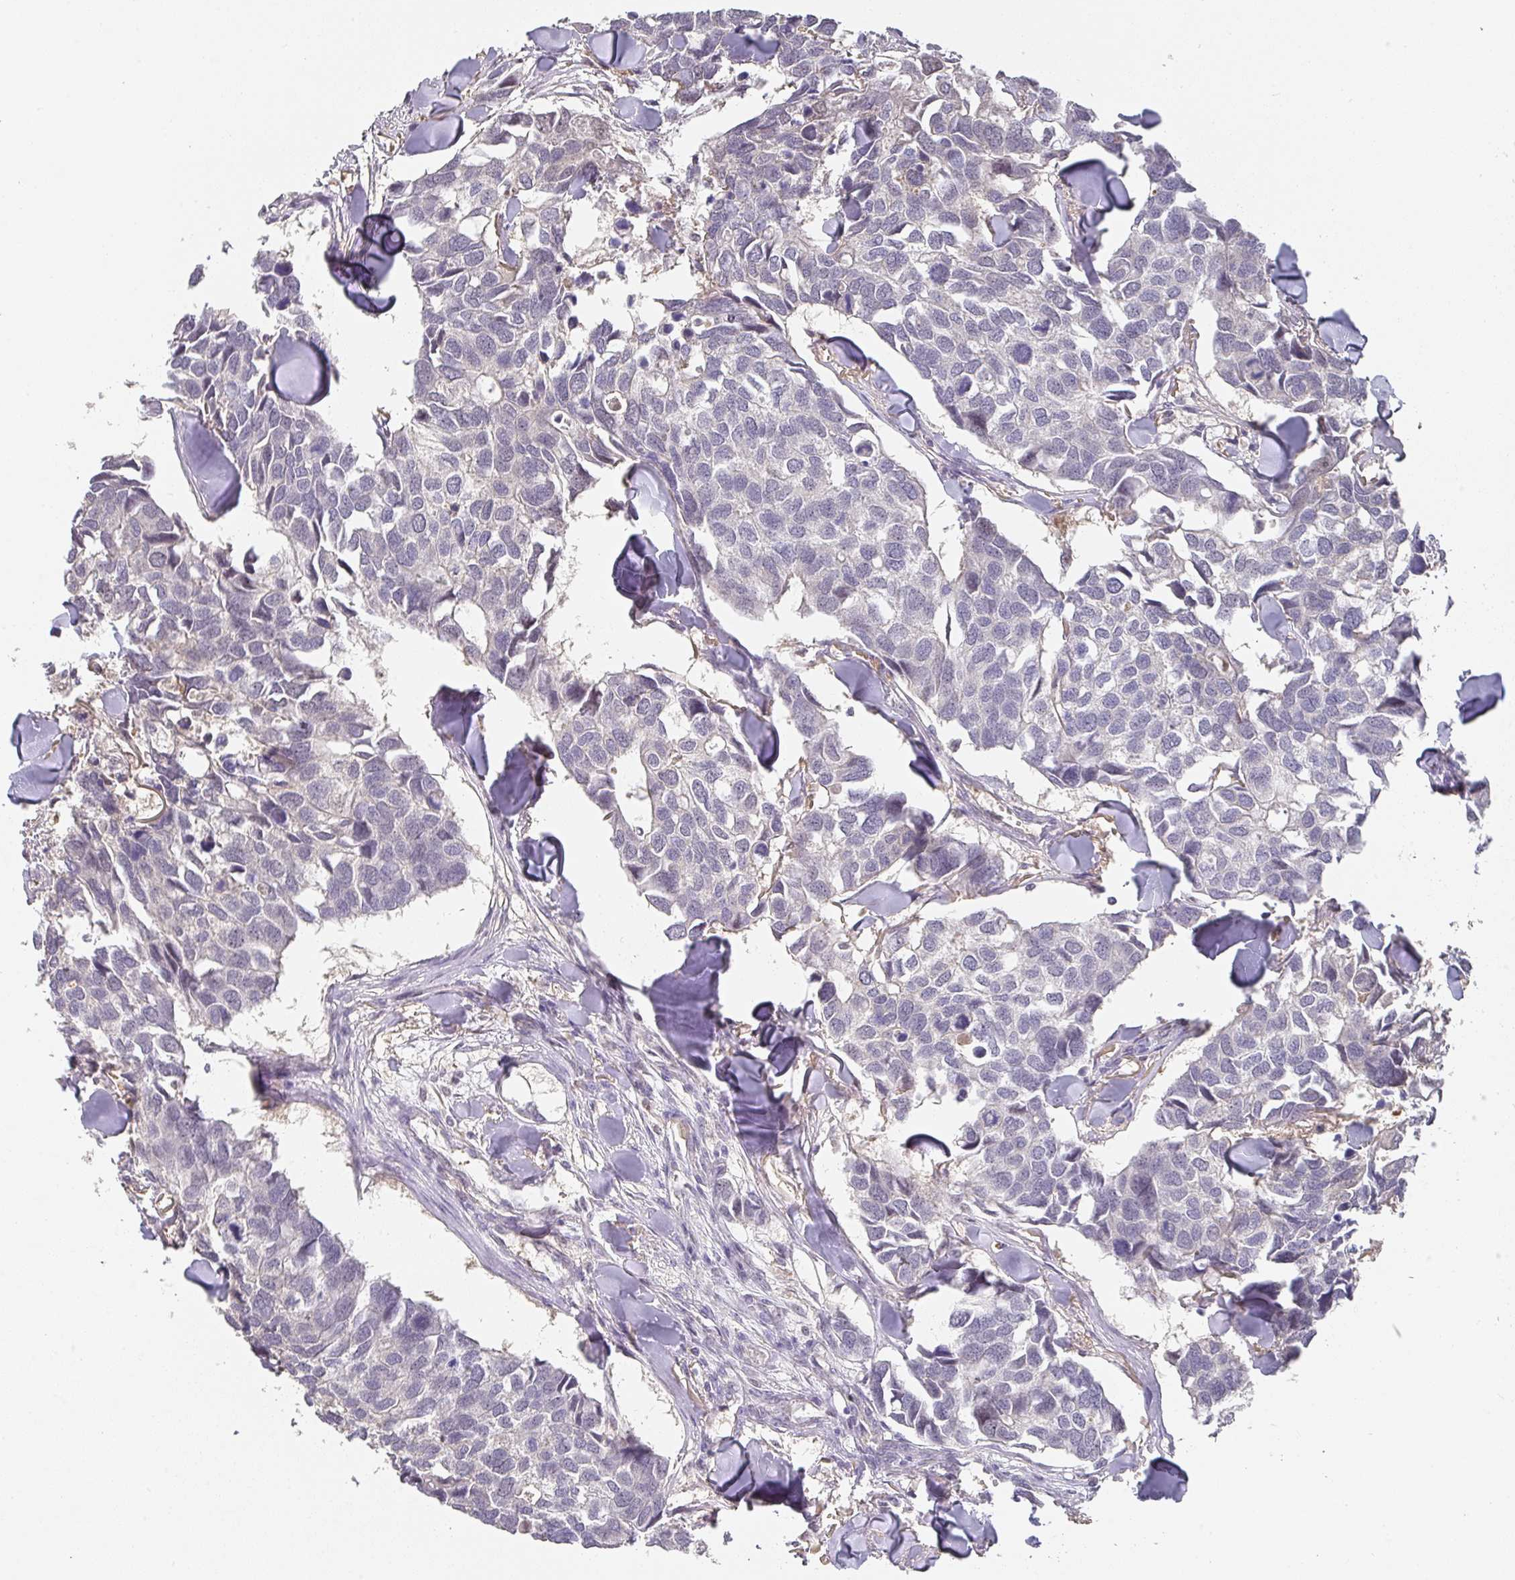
{"staining": {"intensity": "negative", "quantity": "none", "location": "none"}, "tissue": "breast cancer", "cell_type": "Tumor cells", "image_type": "cancer", "snomed": [{"axis": "morphology", "description": "Duct carcinoma"}, {"axis": "topography", "description": "Breast"}], "caption": "Breast intraductal carcinoma stained for a protein using IHC exhibits no positivity tumor cells.", "gene": "FOXN4", "patient": {"sex": "female", "age": 83}}